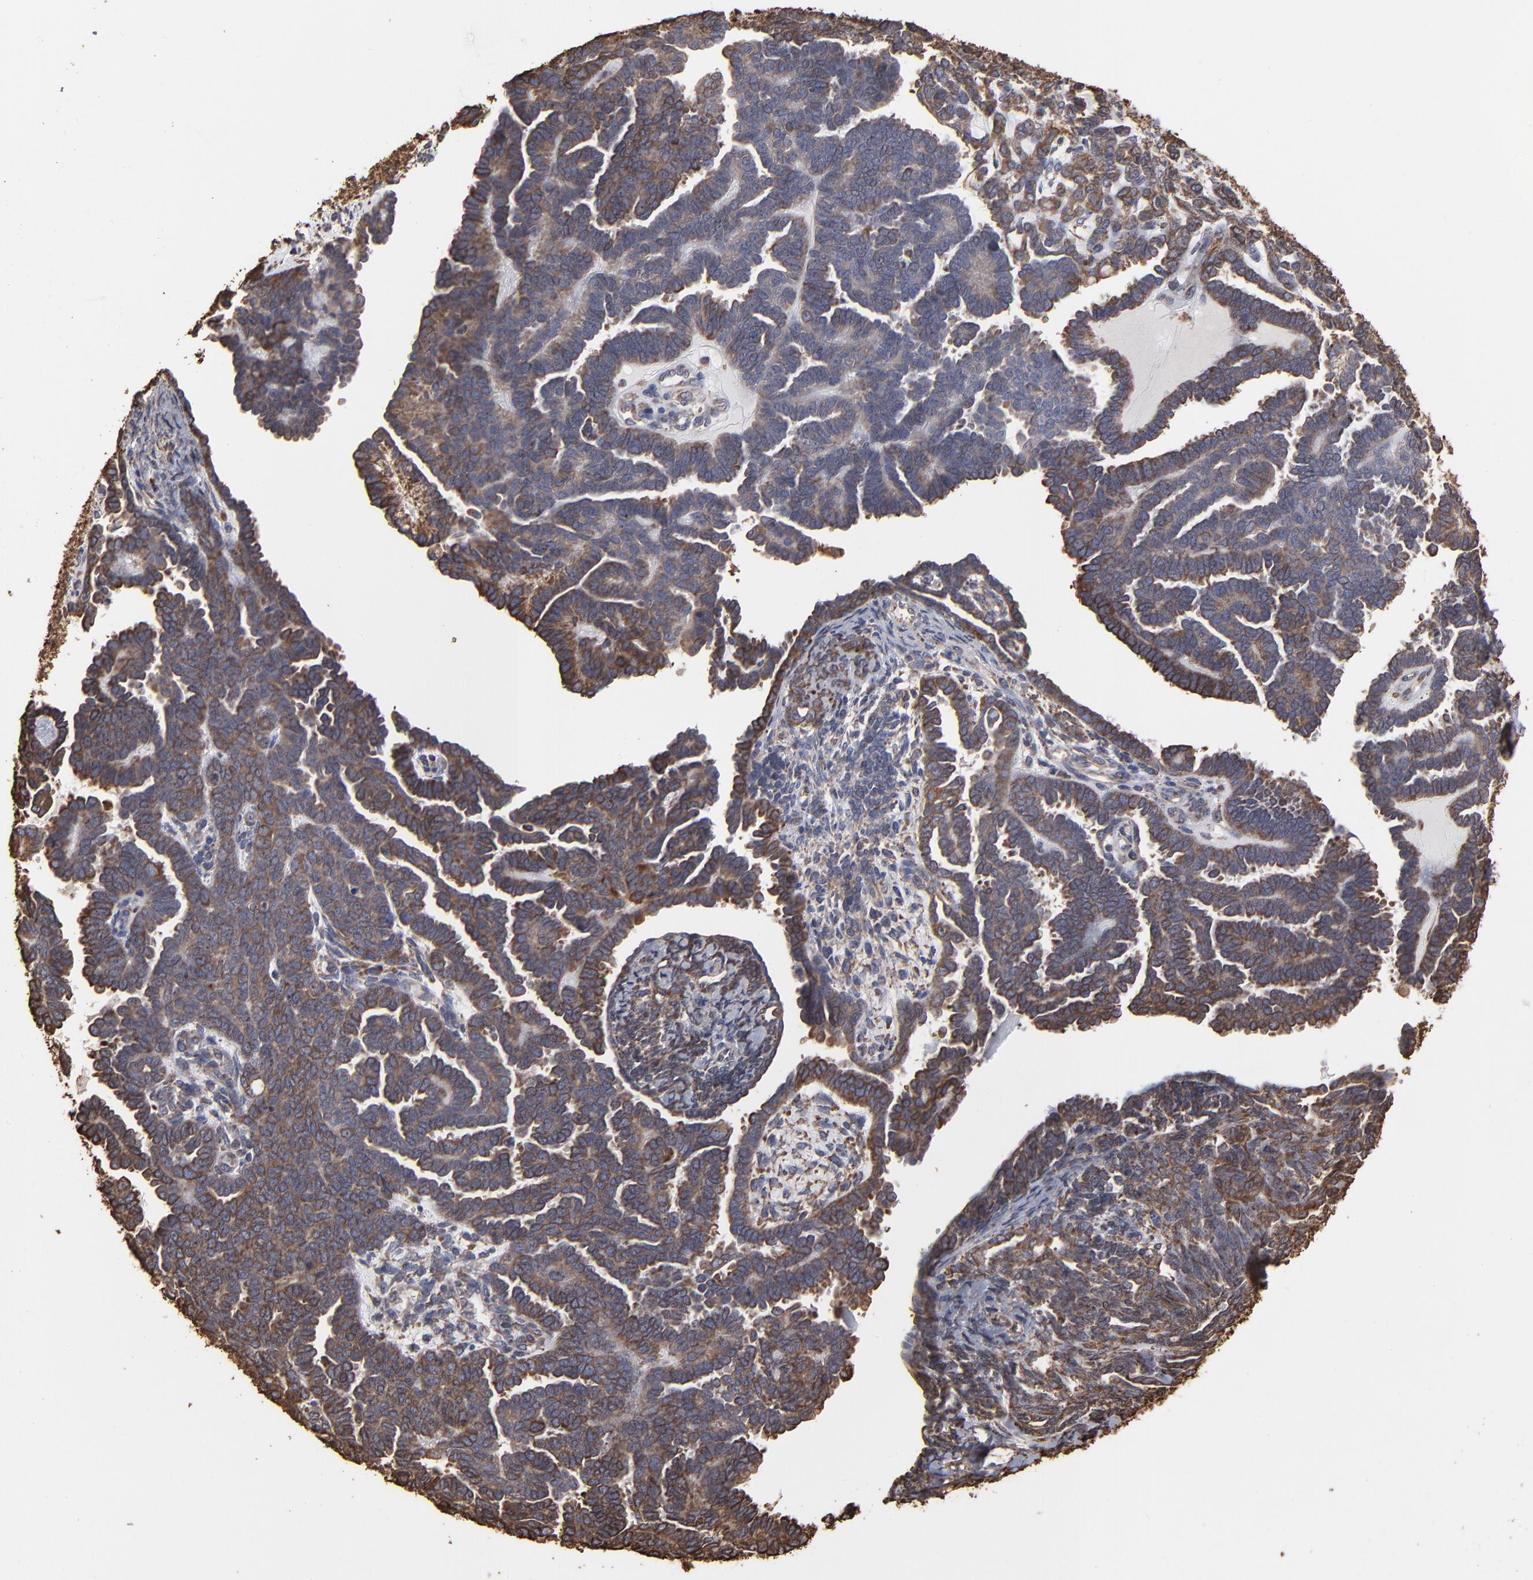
{"staining": {"intensity": "weak", "quantity": ">75%", "location": "cytoplasmic/membranous"}, "tissue": "endometrial cancer", "cell_type": "Tumor cells", "image_type": "cancer", "snomed": [{"axis": "morphology", "description": "Neoplasm, malignant, NOS"}, {"axis": "topography", "description": "Endometrium"}], "caption": "A brown stain shows weak cytoplasmic/membranous staining of a protein in human endometrial neoplasm (malignant) tumor cells.", "gene": "PDIA3", "patient": {"sex": "female", "age": 74}}